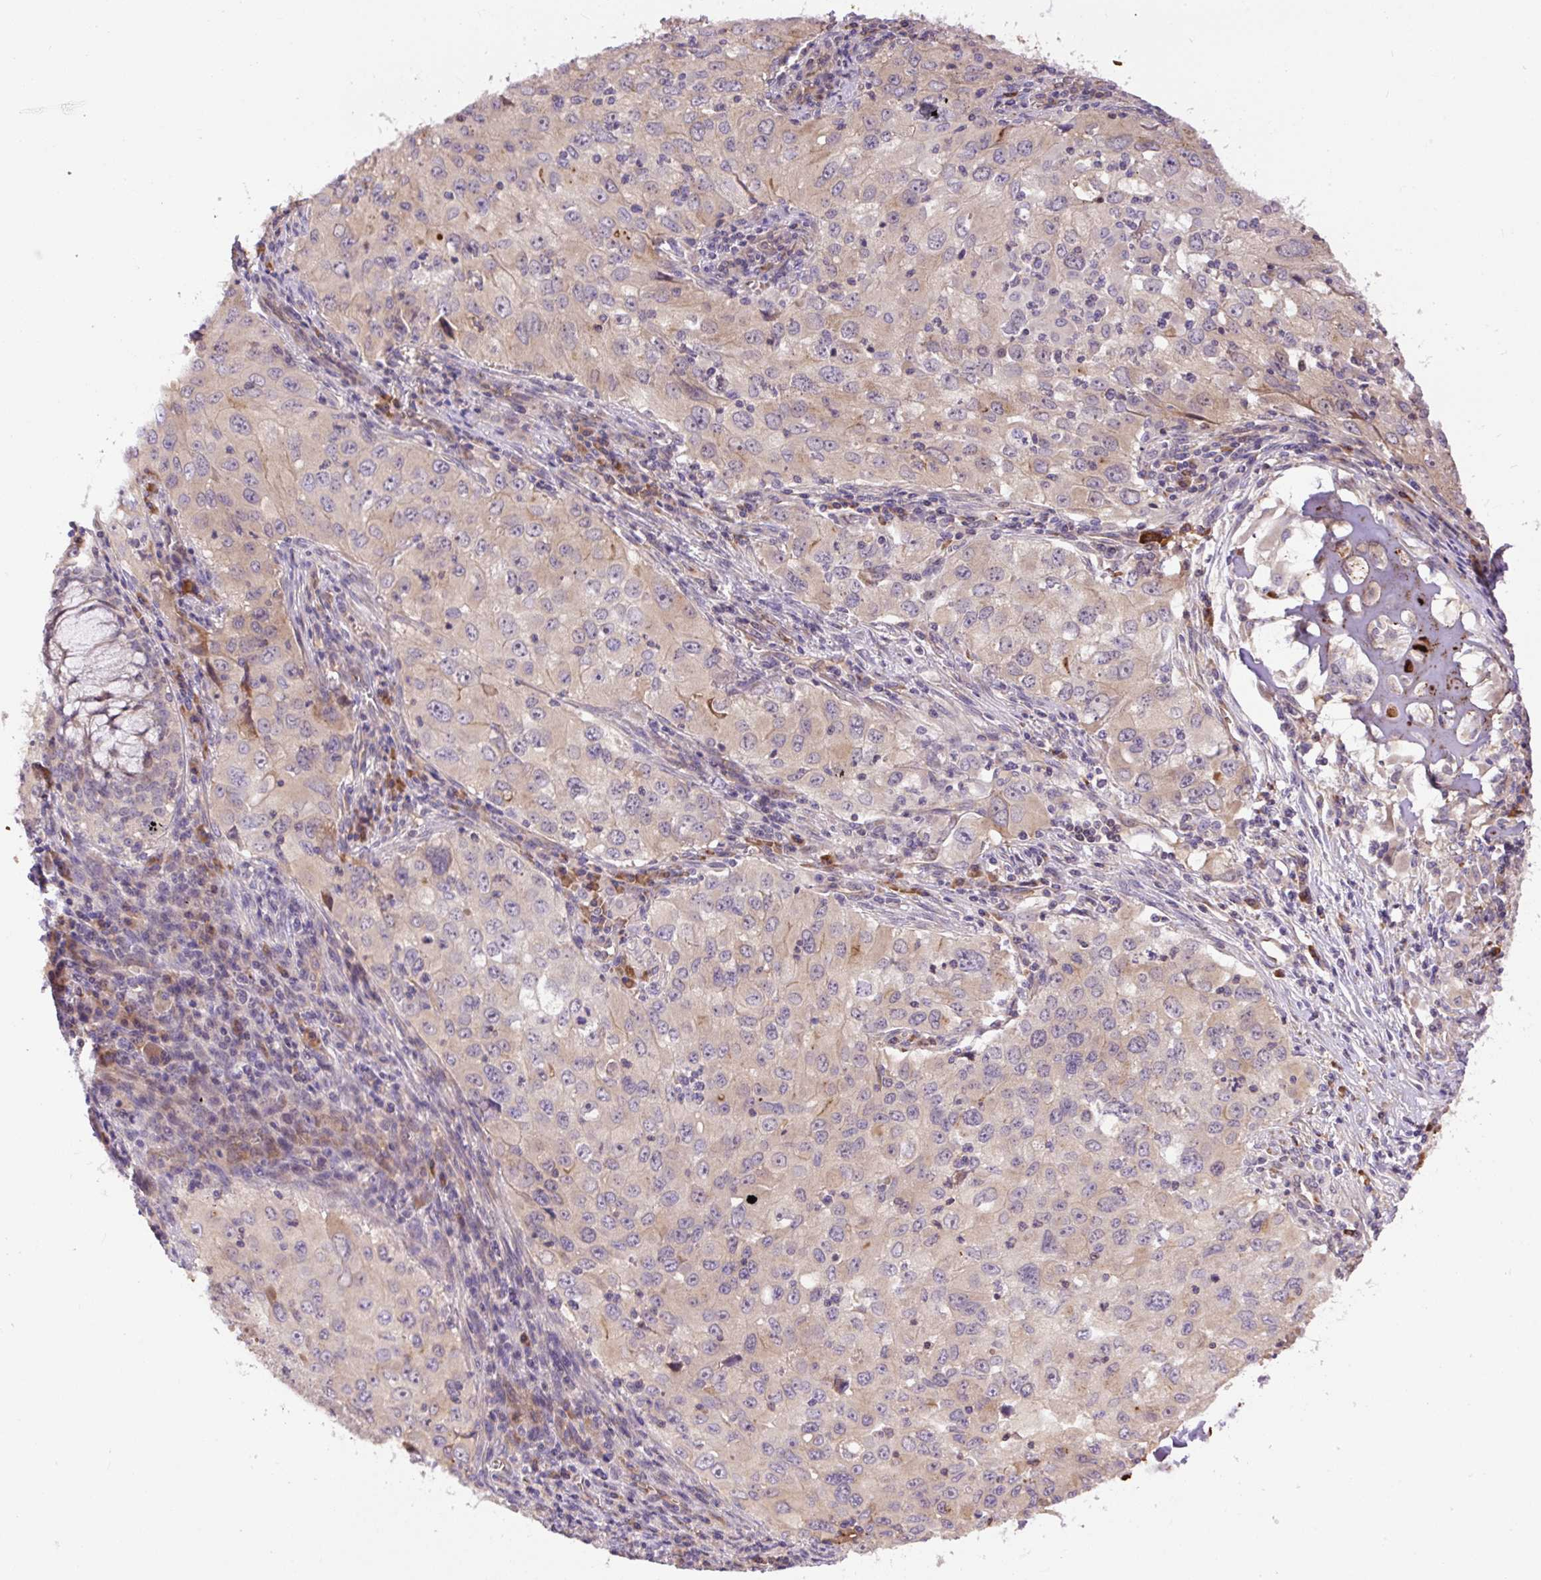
{"staining": {"intensity": "weak", "quantity": "25%-75%", "location": "cytoplasmic/membranous"}, "tissue": "lung cancer", "cell_type": "Tumor cells", "image_type": "cancer", "snomed": [{"axis": "morphology", "description": "Adenocarcinoma, NOS"}, {"axis": "morphology", "description": "Adenocarcinoma, metastatic, NOS"}, {"axis": "topography", "description": "Lymph node"}, {"axis": "topography", "description": "Lung"}], "caption": "IHC (DAB) staining of adenocarcinoma (lung) exhibits weak cytoplasmic/membranous protein positivity in approximately 25%-75% of tumor cells.", "gene": "PPME1", "patient": {"sex": "female", "age": 42}}